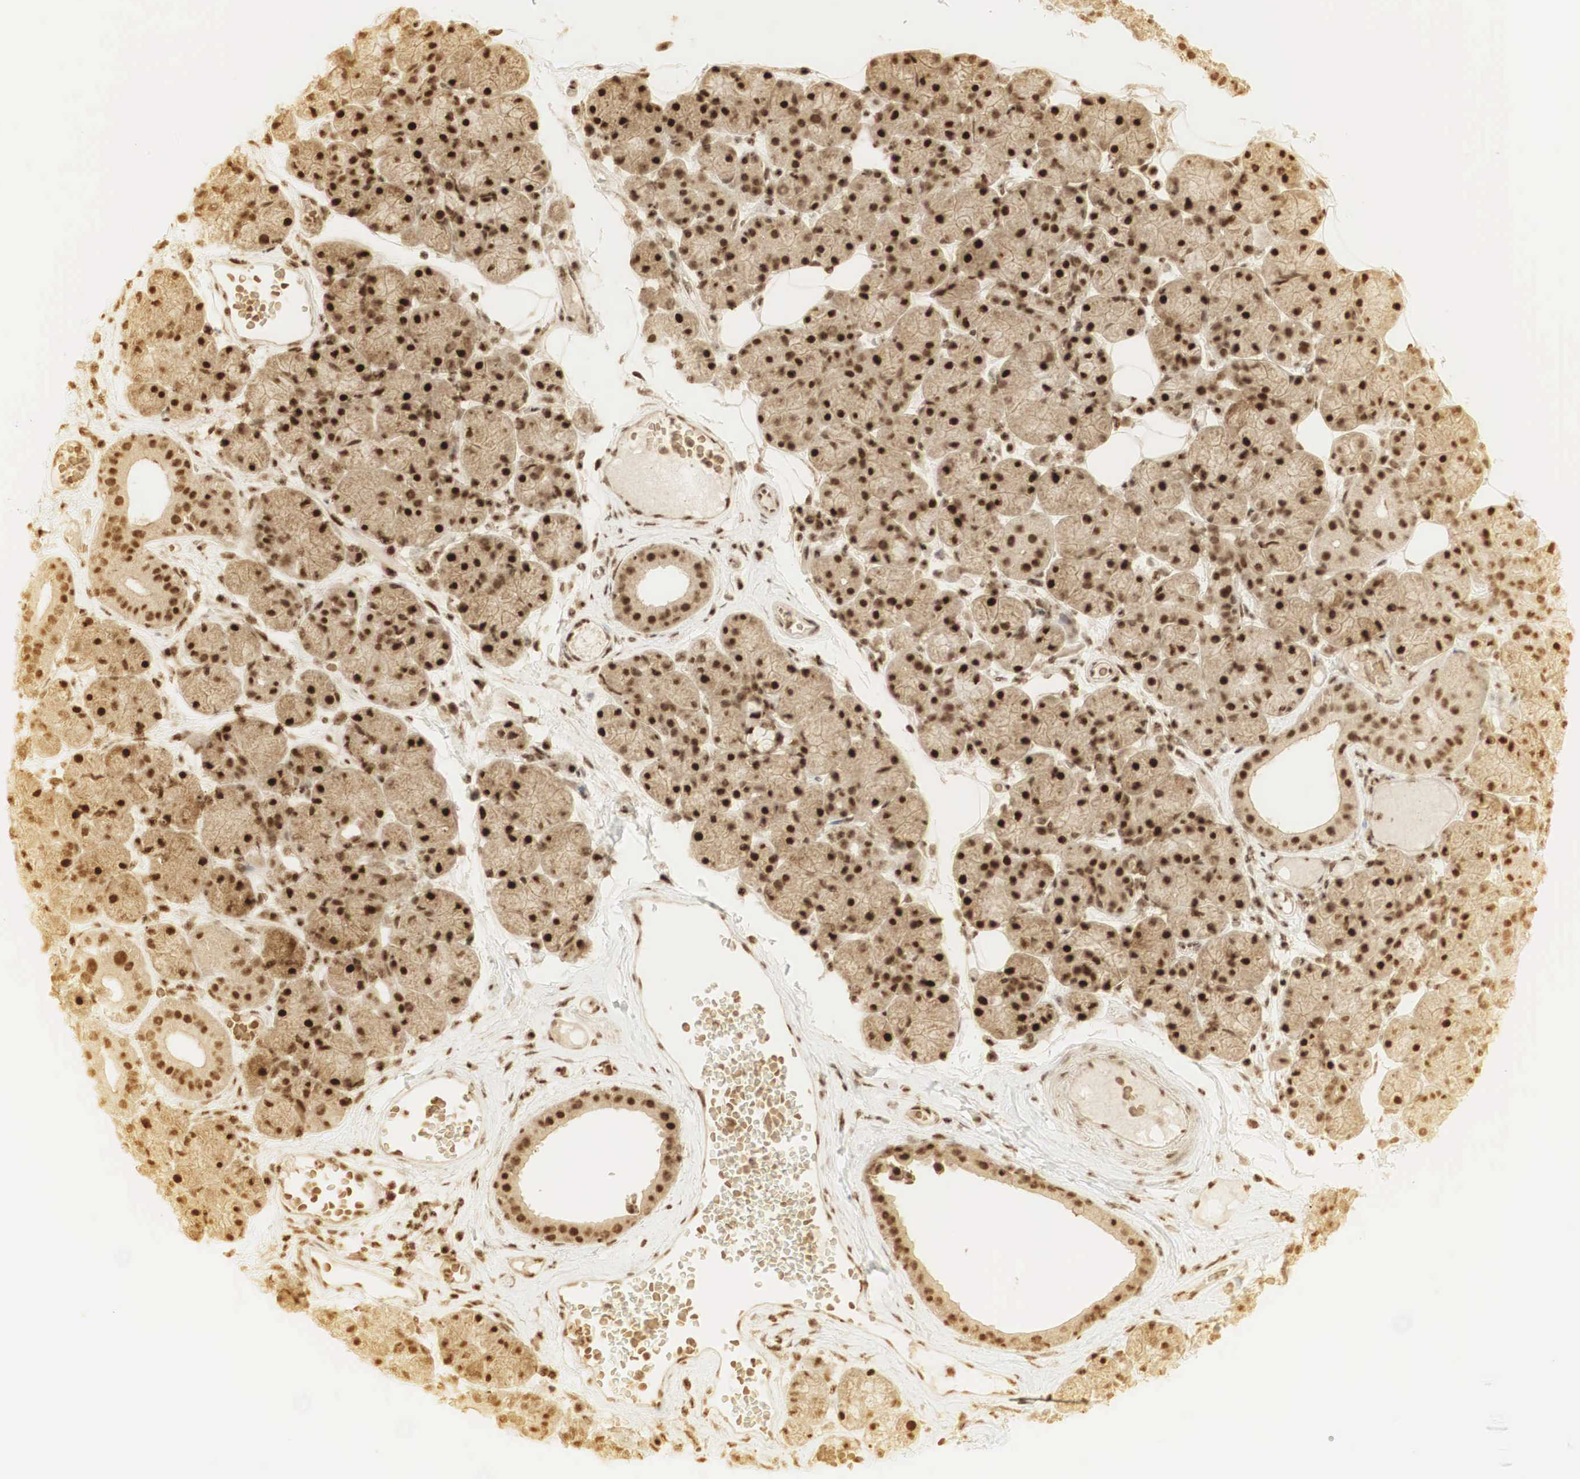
{"staining": {"intensity": "moderate", "quantity": ">75%", "location": "cytoplasmic/membranous,nuclear"}, "tissue": "salivary gland", "cell_type": "Glandular cells", "image_type": "normal", "snomed": [{"axis": "morphology", "description": "Normal tissue, NOS"}, {"axis": "topography", "description": "Salivary gland"}], "caption": "DAB immunohistochemical staining of normal human salivary gland displays moderate cytoplasmic/membranous,nuclear protein staining in approximately >75% of glandular cells.", "gene": "RNF113A", "patient": {"sex": "male", "age": 54}}